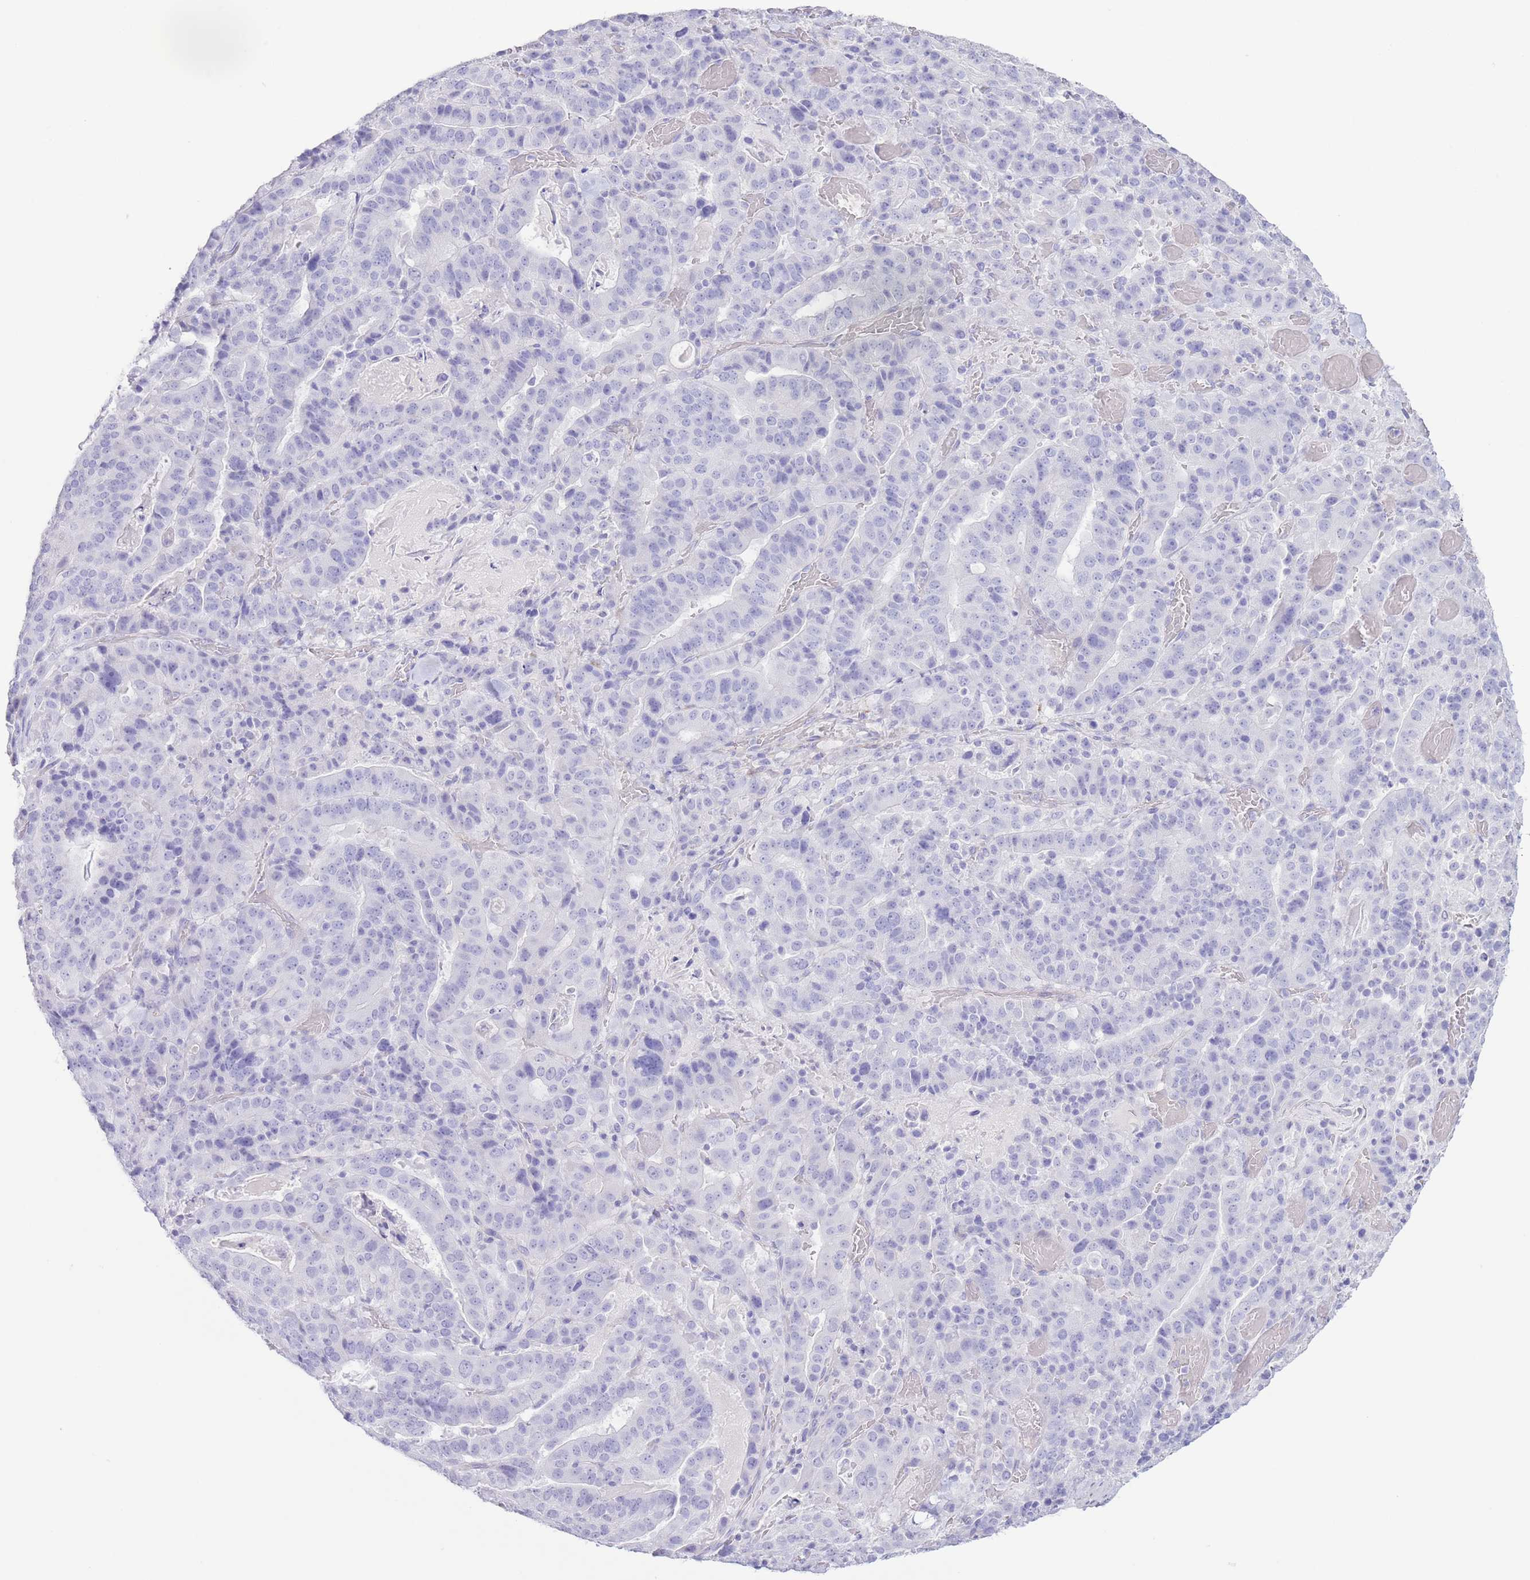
{"staining": {"intensity": "negative", "quantity": "none", "location": "none"}, "tissue": "stomach cancer", "cell_type": "Tumor cells", "image_type": "cancer", "snomed": [{"axis": "morphology", "description": "Adenocarcinoma, NOS"}, {"axis": "topography", "description": "Stomach"}], "caption": "An IHC photomicrograph of stomach cancer is shown. There is no staining in tumor cells of stomach cancer. The staining was performed using DAB (3,3'-diaminobenzidine) to visualize the protein expression in brown, while the nuclei were stained in blue with hematoxylin (Magnification: 20x).", "gene": "PKLR", "patient": {"sex": "male", "age": 48}}